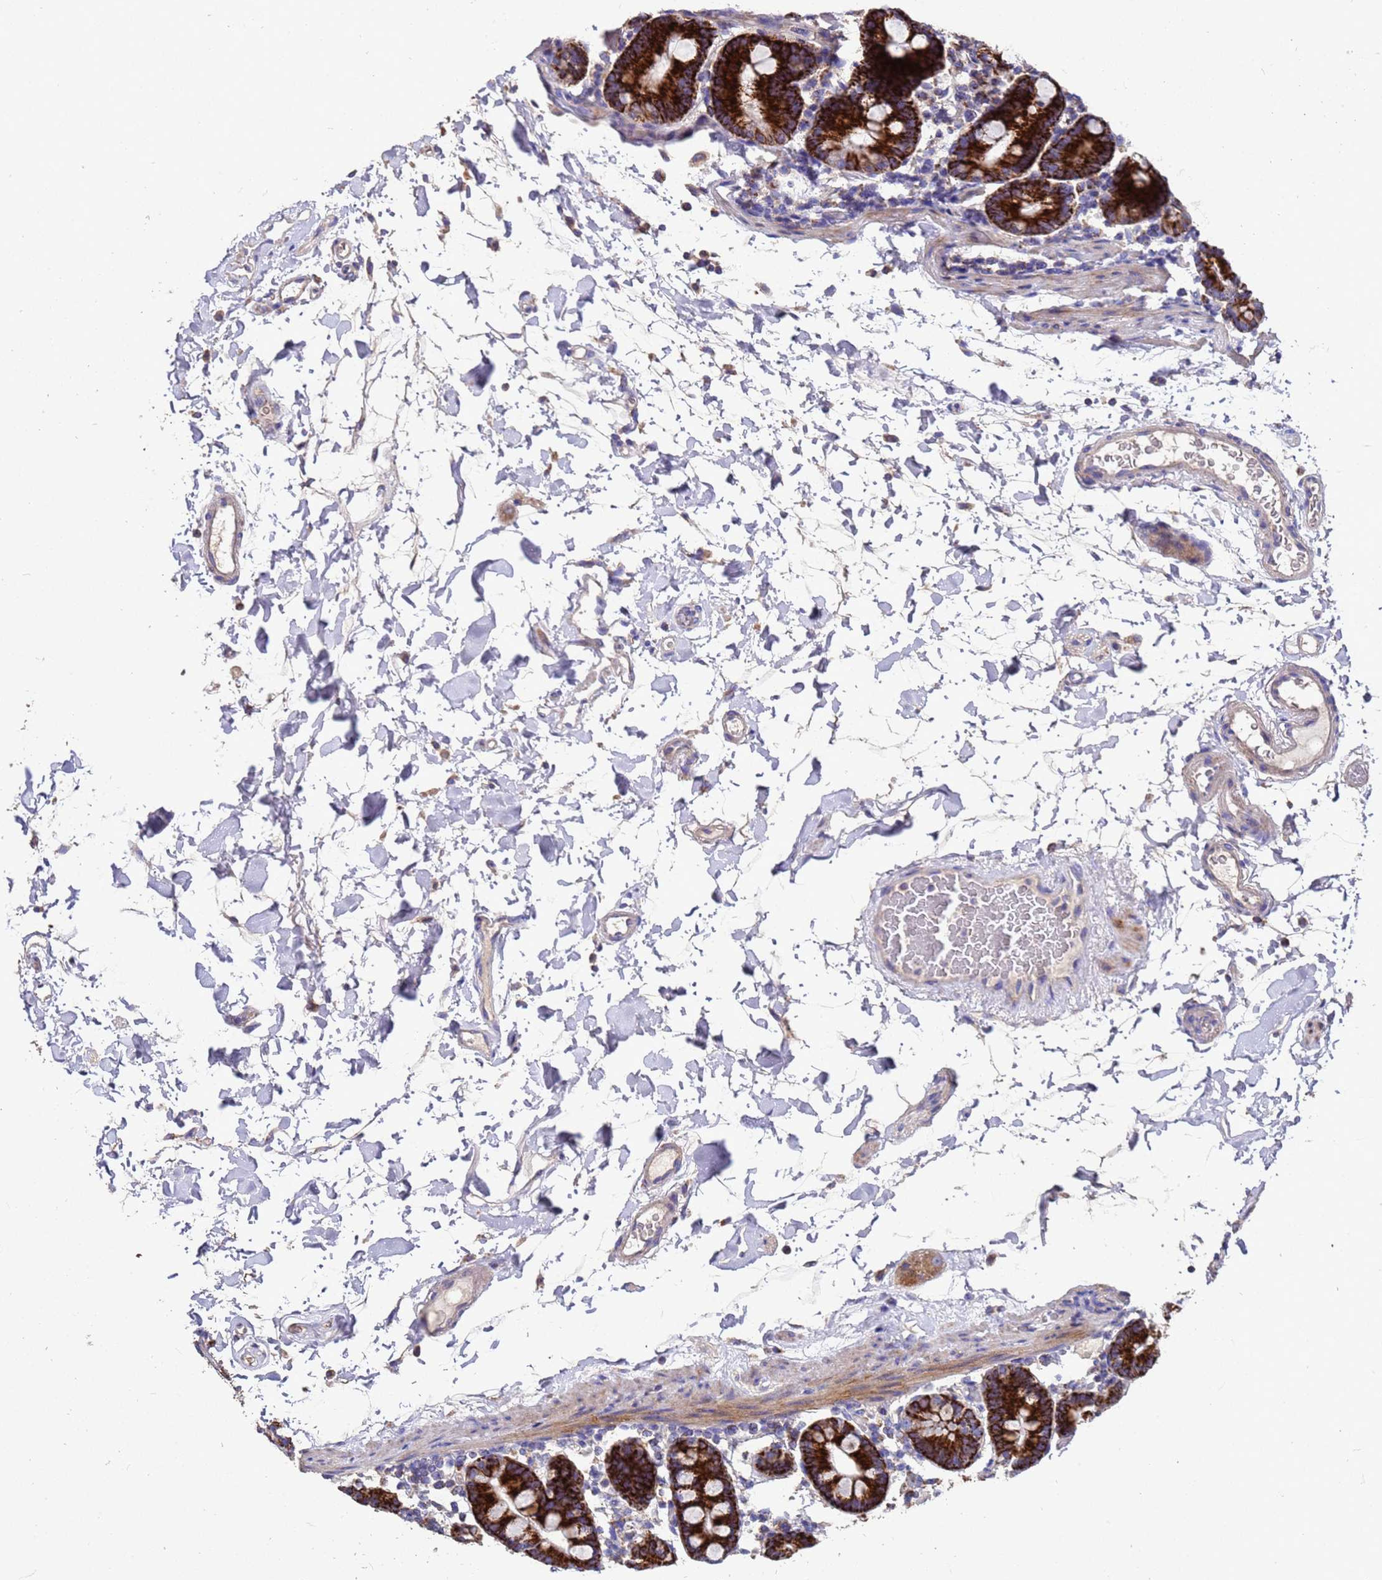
{"staining": {"intensity": "strong", "quantity": ">75%", "location": "cytoplasmic/membranous"}, "tissue": "duodenum", "cell_type": "Glandular cells", "image_type": "normal", "snomed": [{"axis": "morphology", "description": "Normal tissue, NOS"}, {"axis": "topography", "description": "Duodenum"}], "caption": "Duodenum stained with a brown dye exhibits strong cytoplasmic/membranous positive positivity in approximately >75% of glandular cells.", "gene": "ZNFX1", "patient": {"sex": "male", "age": 55}}